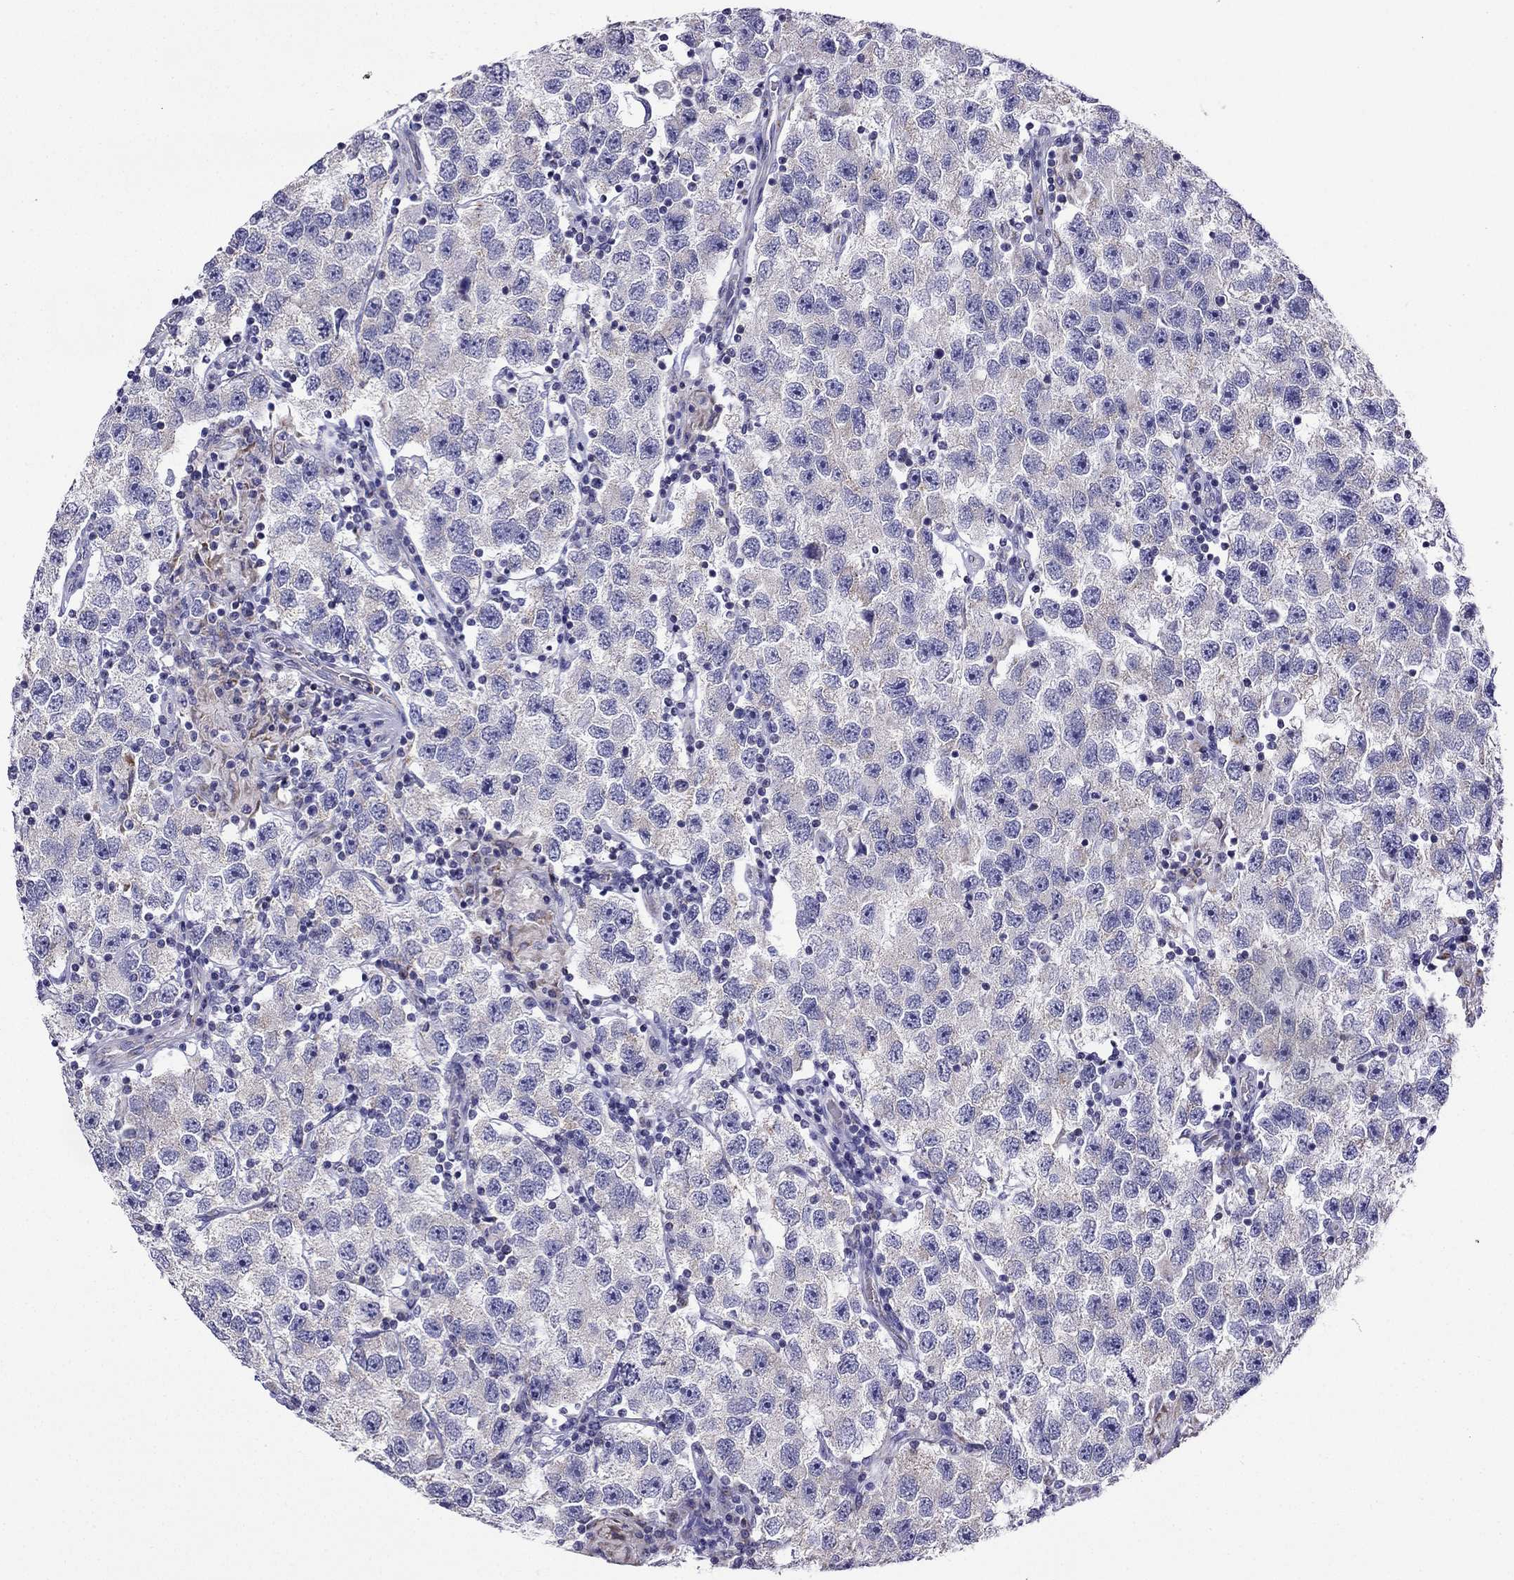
{"staining": {"intensity": "negative", "quantity": "none", "location": "none"}, "tissue": "testis cancer", "cell_type": "Tumor cells", "image_type": "cancer", "snomed": [{"axis": "morphology", "description": "Seminoma, NOS"}, {"axis": "topography", "description": "Testis"}], "caption": "The histopathology image shows no staining of tumor cells in seminoma (testis).", "gene": "KIF5A", "patient": {"sex": "male", "age": 26}}